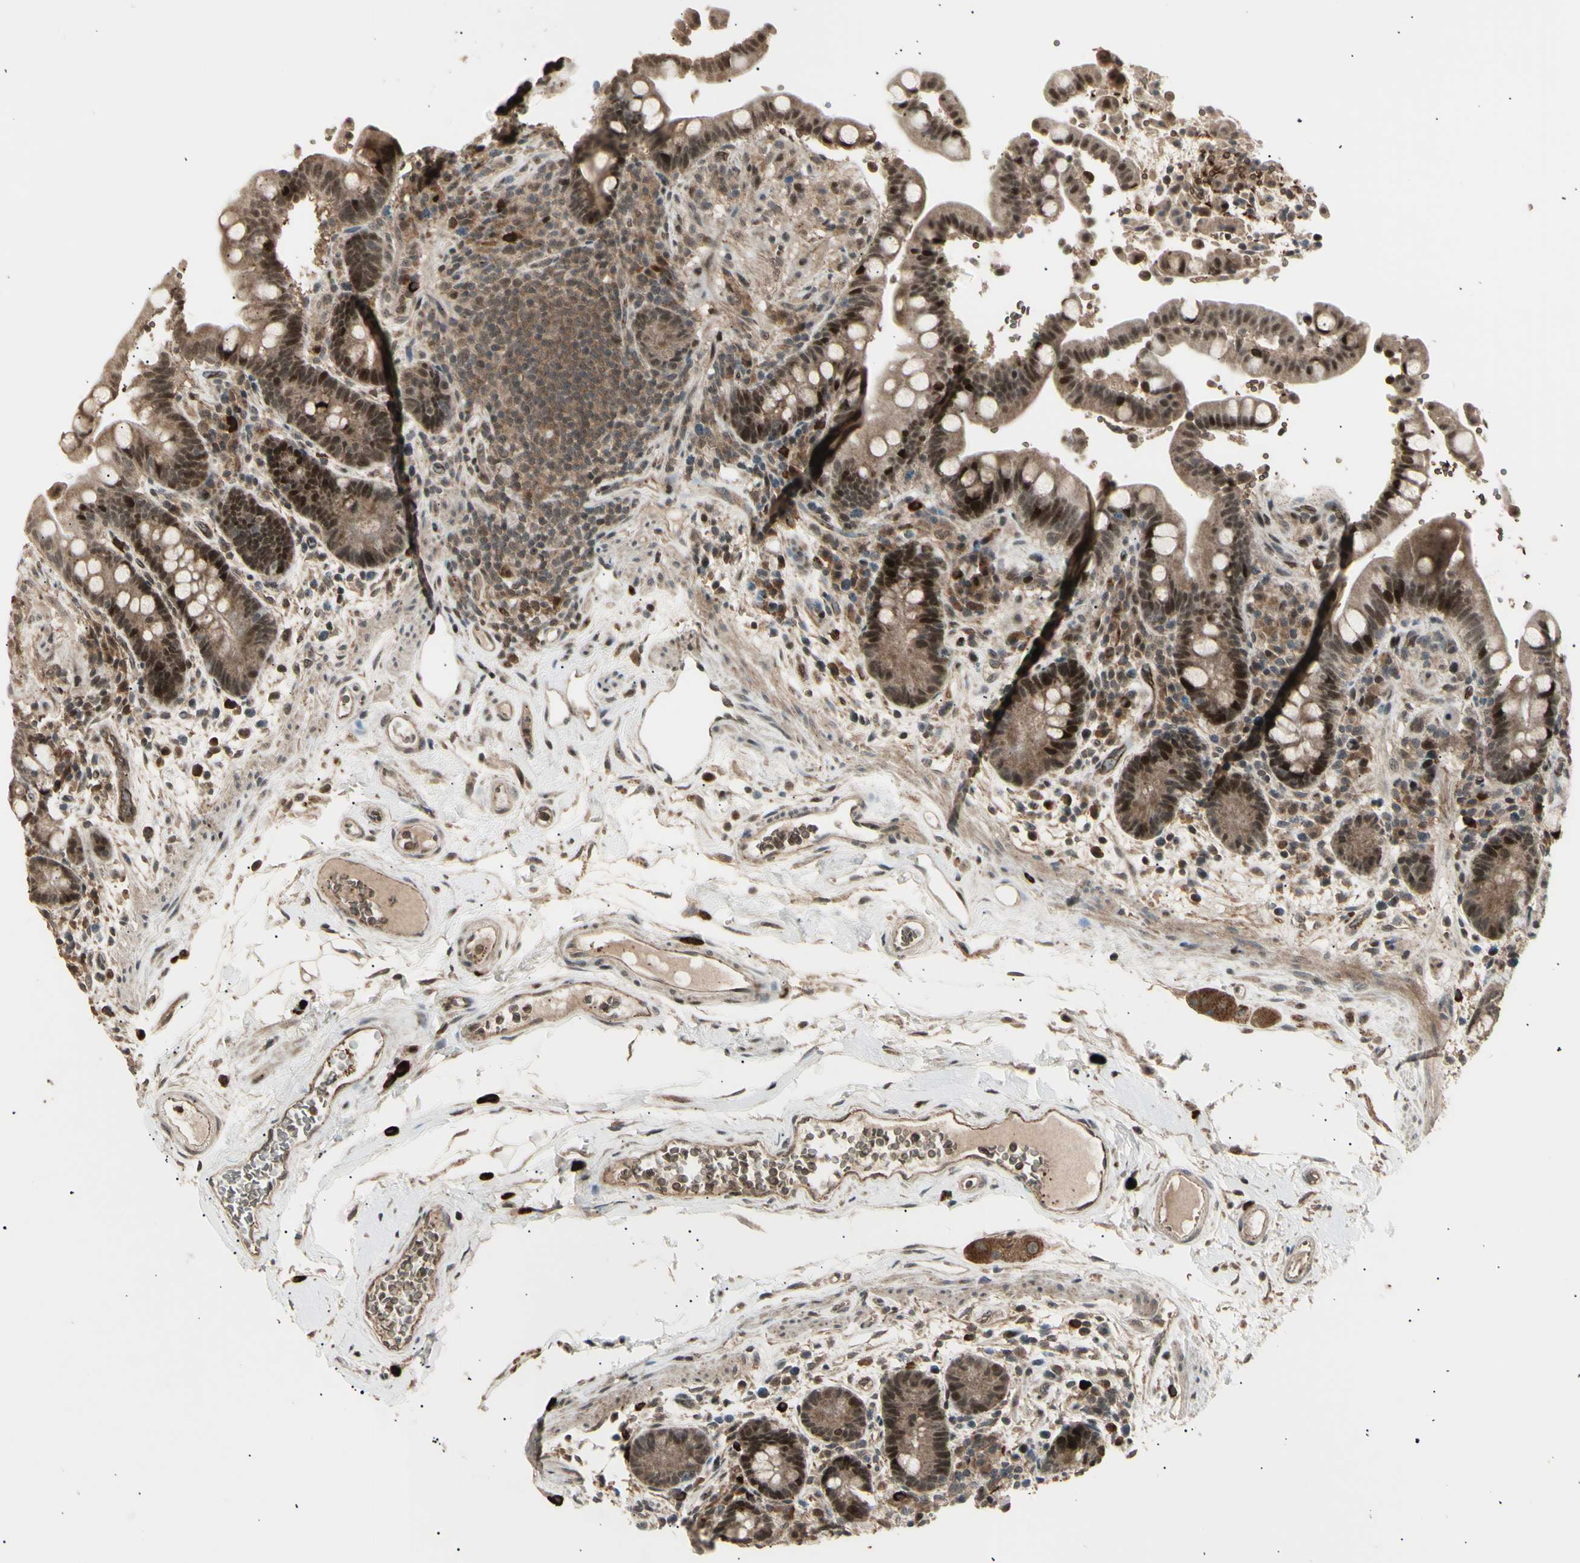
{"staining": {"intensity": "moderate", "quantity": ">75%", "location": "cytoplasmic/membranous"}, "tissue": "colon", "cell_type": "Endothelial cells", "image_type": "normal", "snomed": [{"axis": "morphology", "description": "Normal tissue, NOS"}, {"axis": "topography", "description": "Colon"}], "caption": "Immunohistochemical staining of benign human colon shows medium levels of moderate cytoplasmic/membranous positivity in approximately >75% of endothelial cells. Immunohistochemistry (ihc) stains the protein in brown and the nuclei are stained blue.", "gene": "NUAK2", "patient": {"sex": "male", "age": 73}}